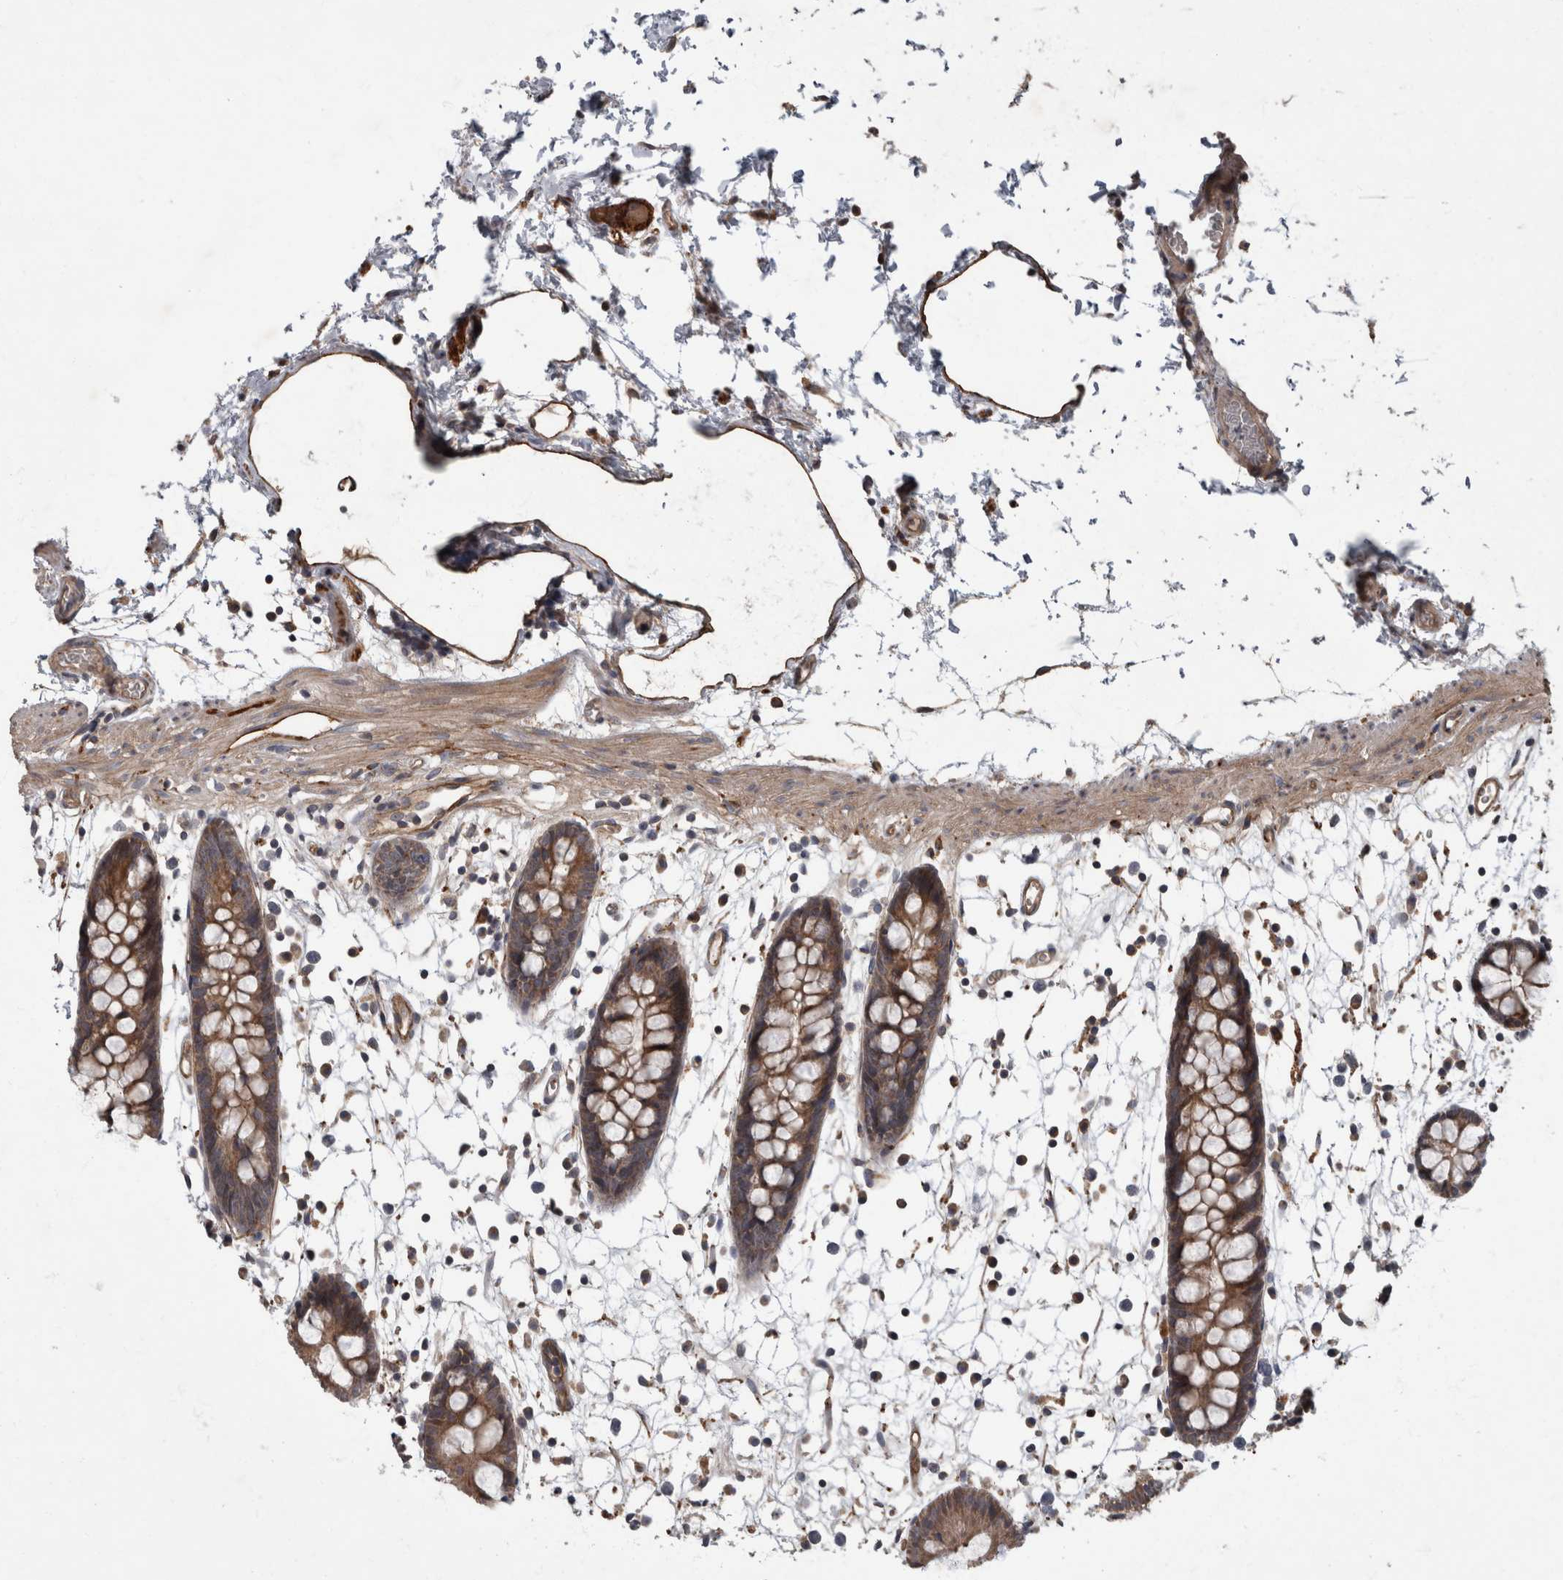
{"staining": {"intensity": "strong", "quantity": ">75%", "location": "cytoplasmic/membranous"}, "tissue": "colon", "cell_type": "Endothelial cells", "image_type": "normal", "snomed": [{"axis": "morphology", "description": "Normal tissue, NOS"}, {"axis": "topography", "description": "Colon"}], "caption": "Brown immunohistochemical staining in normal colon shows strong cytoplasmic/membranous staining in approximately >75% of endothelial cells.", "gene": "VEGFD", "patient": {"sex": "male", "age": 56}}